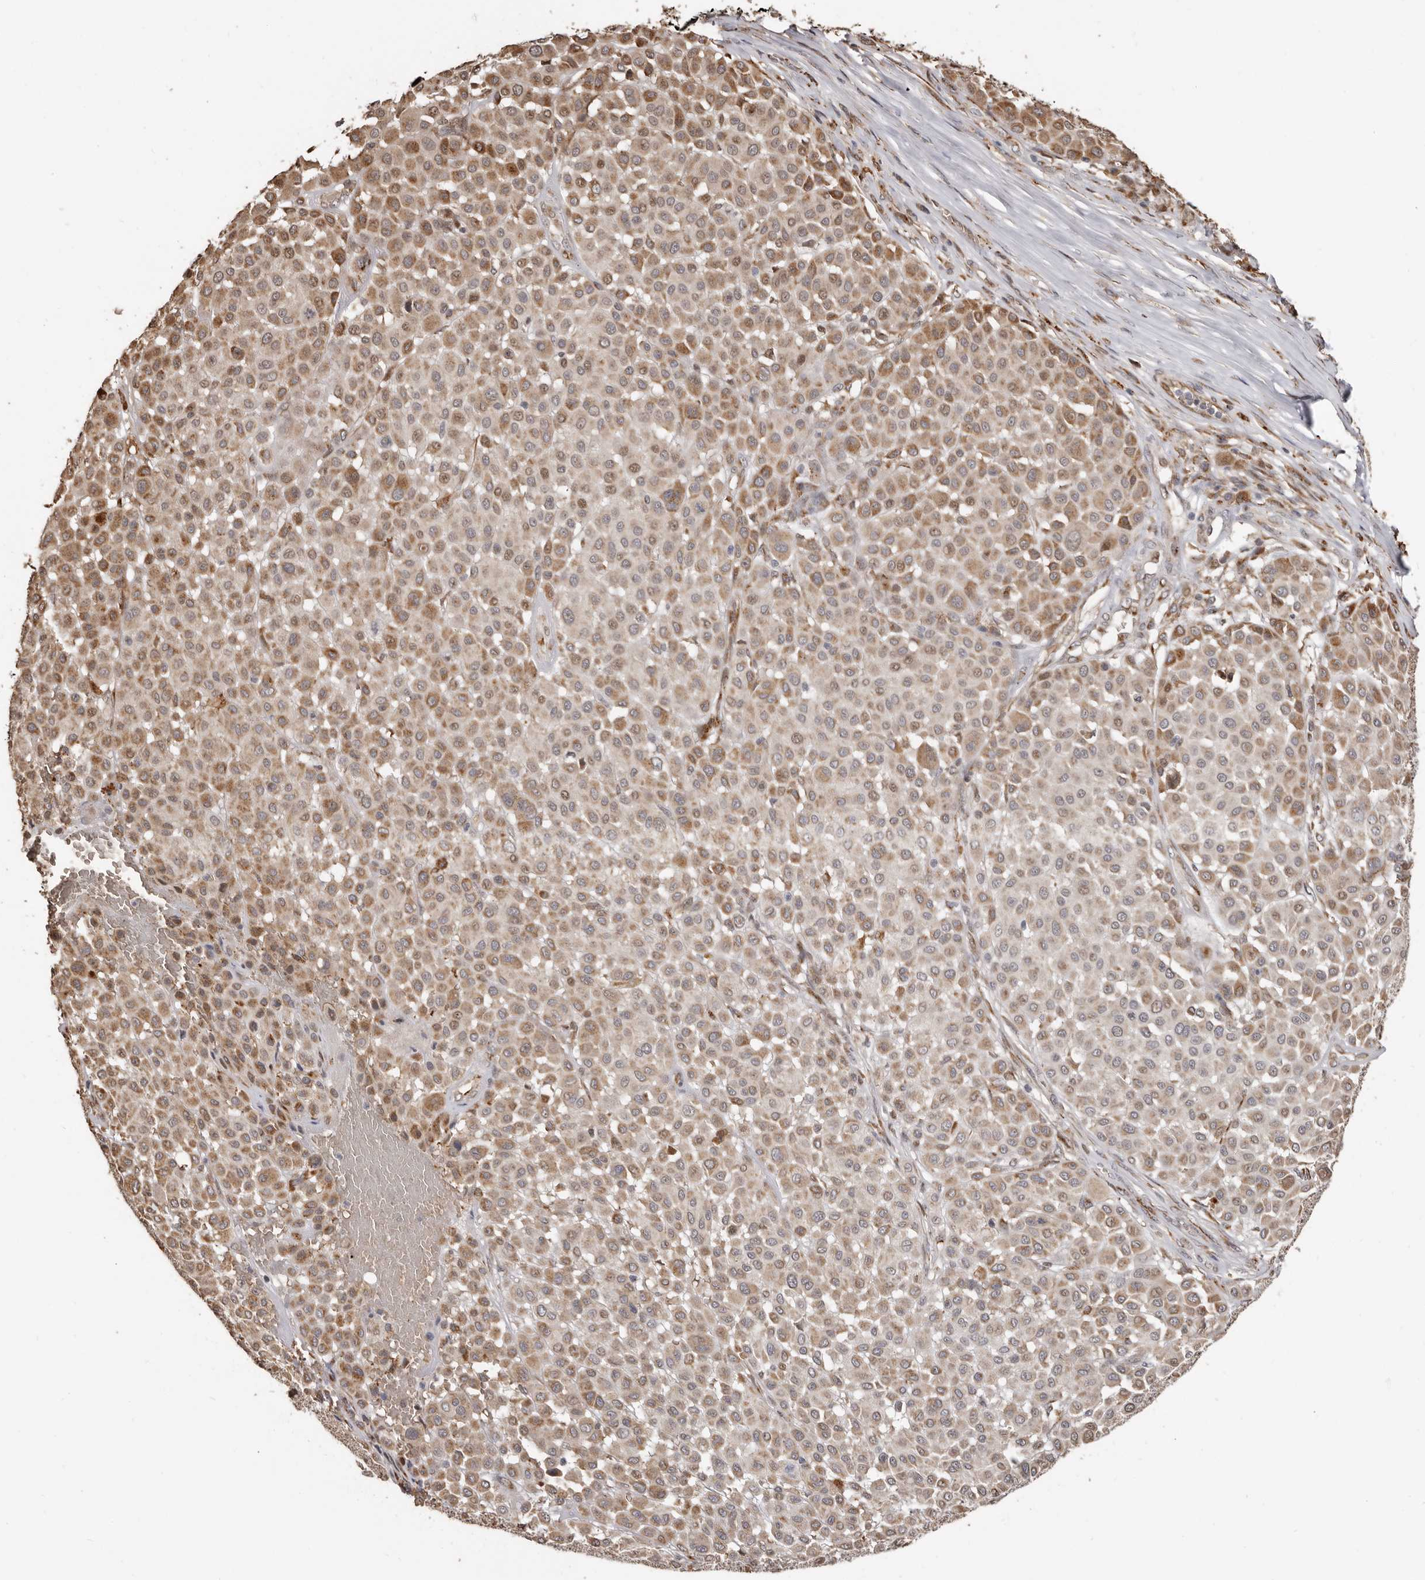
{"staining": {"intensity": "moderate", "quantity": "25%-75%", "location": "cytoplasmic/membranous"}, "tissue": "melanoma", "cell_type": "Tumor cells", "image_type": "cancer", "snomed": [{"axis": "morphology", "description": "Malignant melanoma, Metastatic site"}, {"axis": "topography", "description": "Soft tissue"}], "caption": "Immunohistochemistry (IHC) of melanoma exhibits medium levels of moderate cytoplasmic/membranous staining in about 25%-75% of tumor cells.", "gene": "ENTREP1", "patient": {"sex": "male", "age": 41}}